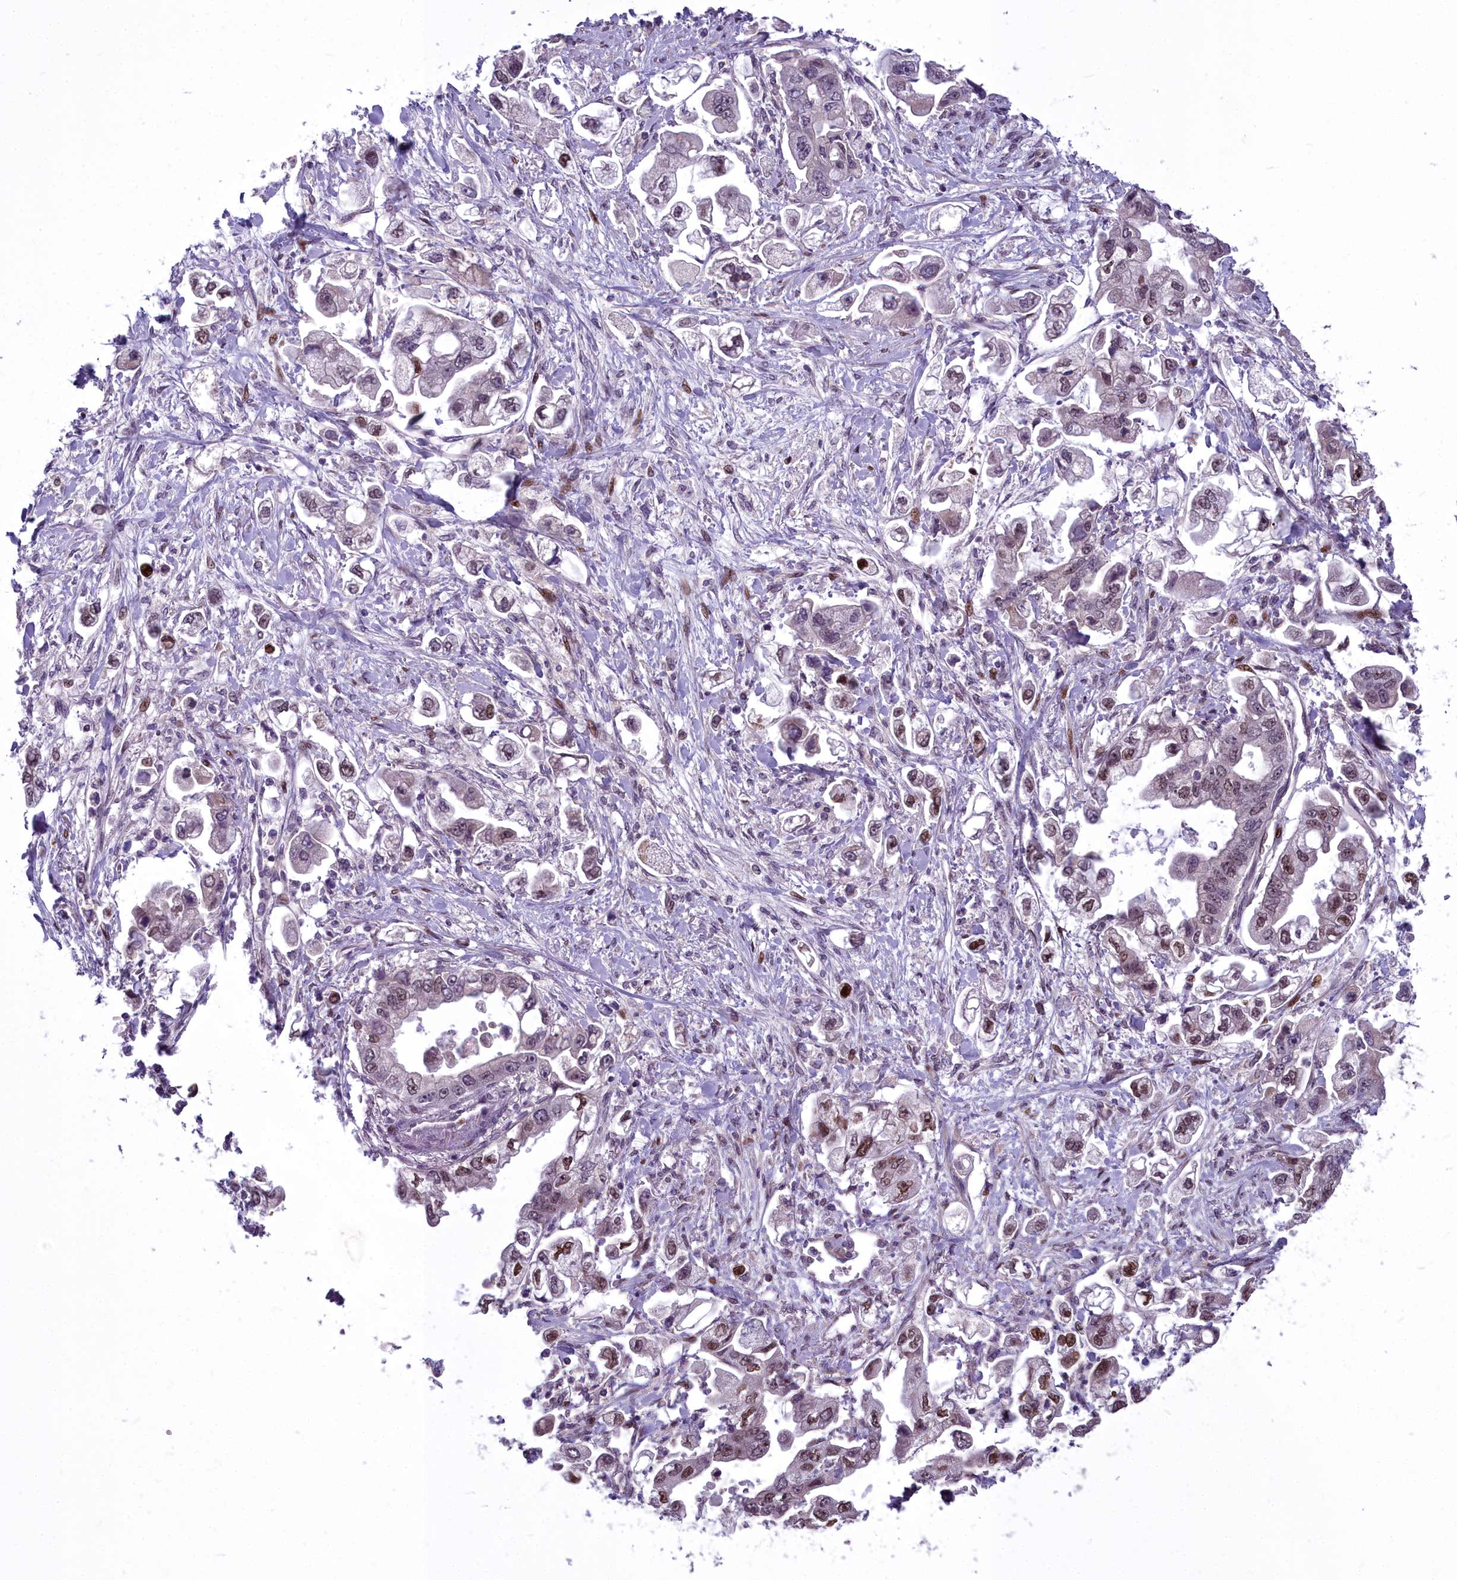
{"staining": {"intensity": "weak", "quantity": "25%-75%", "location": "nuclear"}, "tissue": "stomach cancer", "cell_type": "Tumor cells", "image_type": "cancer", "snomed": [{"axis": "morphology", "description": "Adenocarcinoma, NOS"}, {"axis": "topography", "description": "Stomach"}], "caption": "Human stomach cancer (adenocarcinoma) stained with a protein marker demonstrates weak staining in tumor cells.", "gene": "AP1M1", "patient": {"sex": "male", "age": 62}}